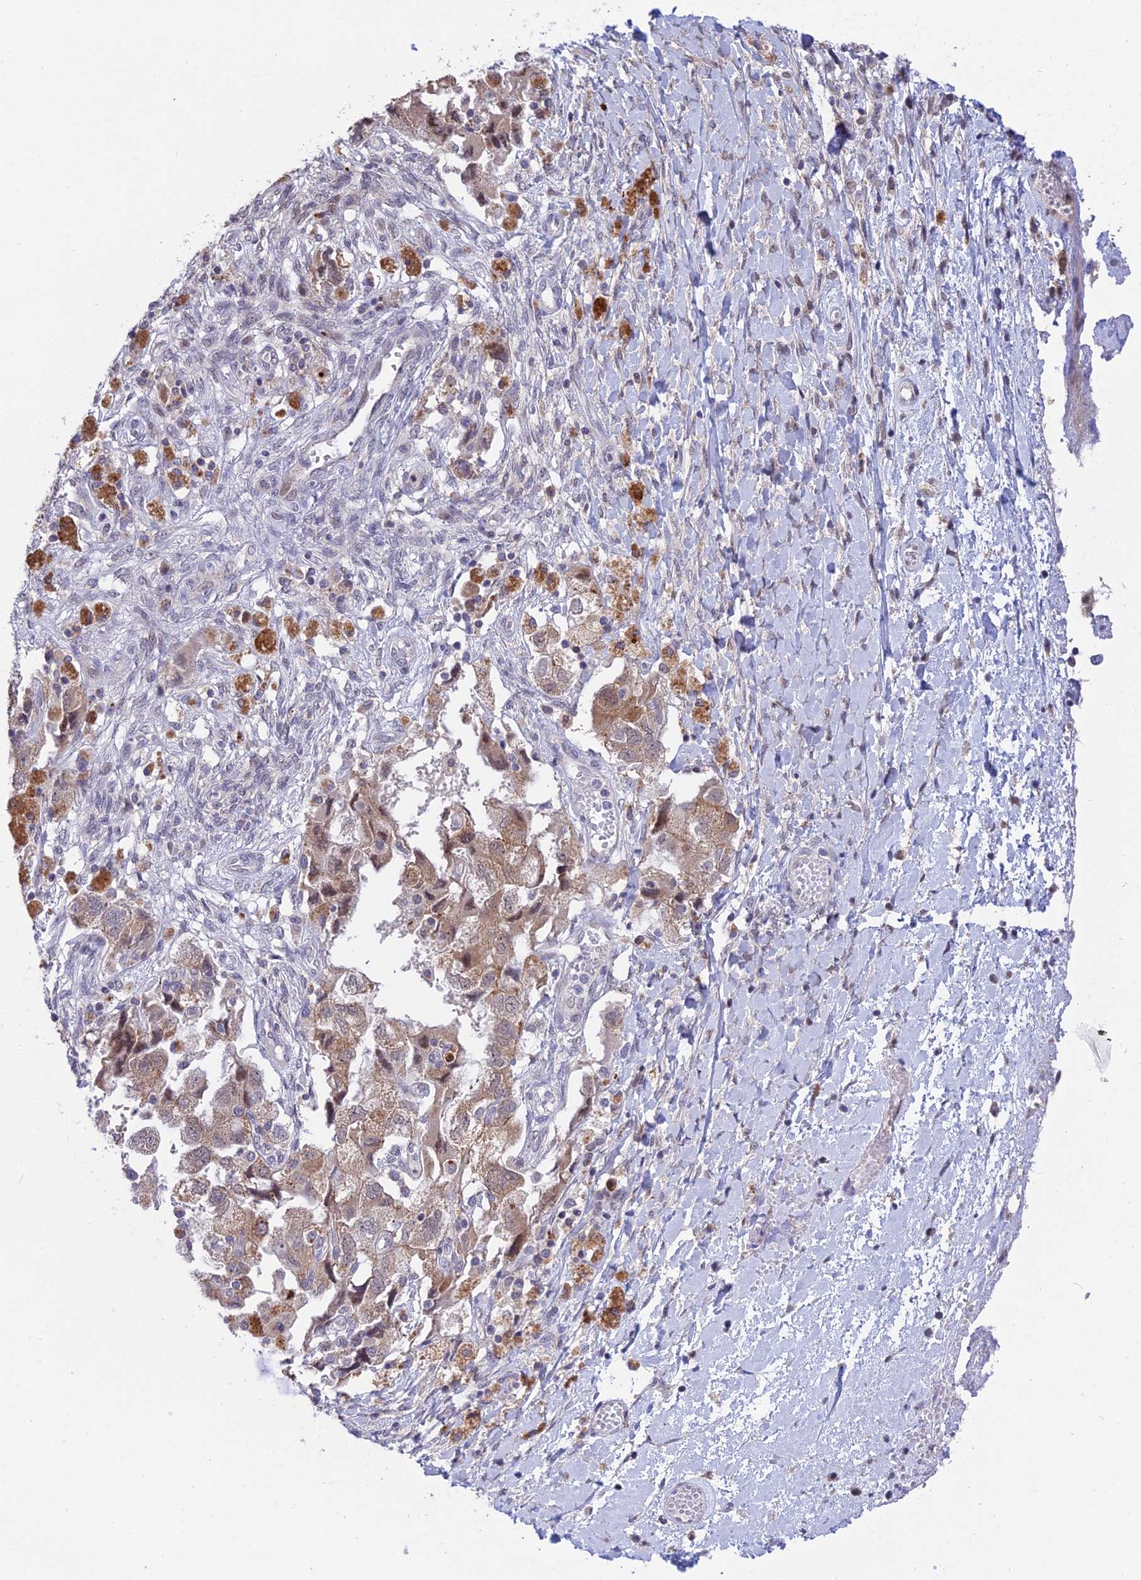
{"staining": {"intensity": "moderate", "quantity": "25%-75%", "location": "cytoplasmic/membranous,nuclear"}, "tissue": "ovarian cancer", "cell_type": "Tumor cells", "image_type": "cancer", "snomed": [{"axis": "morphology", "description": "Carcinoma, NOS"}, {"axis": "morphology", "description": "Cystadenocarcinoma, serous, NOS"}, {"axis": "topography", "description": "Ovary"}], "caption": "A high-resolution histopathology image shows immunohistochemistry staining of ovarian cancer, which exhibits moderate cytoplasmic/membranous and nuclear staining in approximately 25%-75% of tumor cells.", "gene": "KCTD14", "patient": {"sex": "female", "age": 69}}